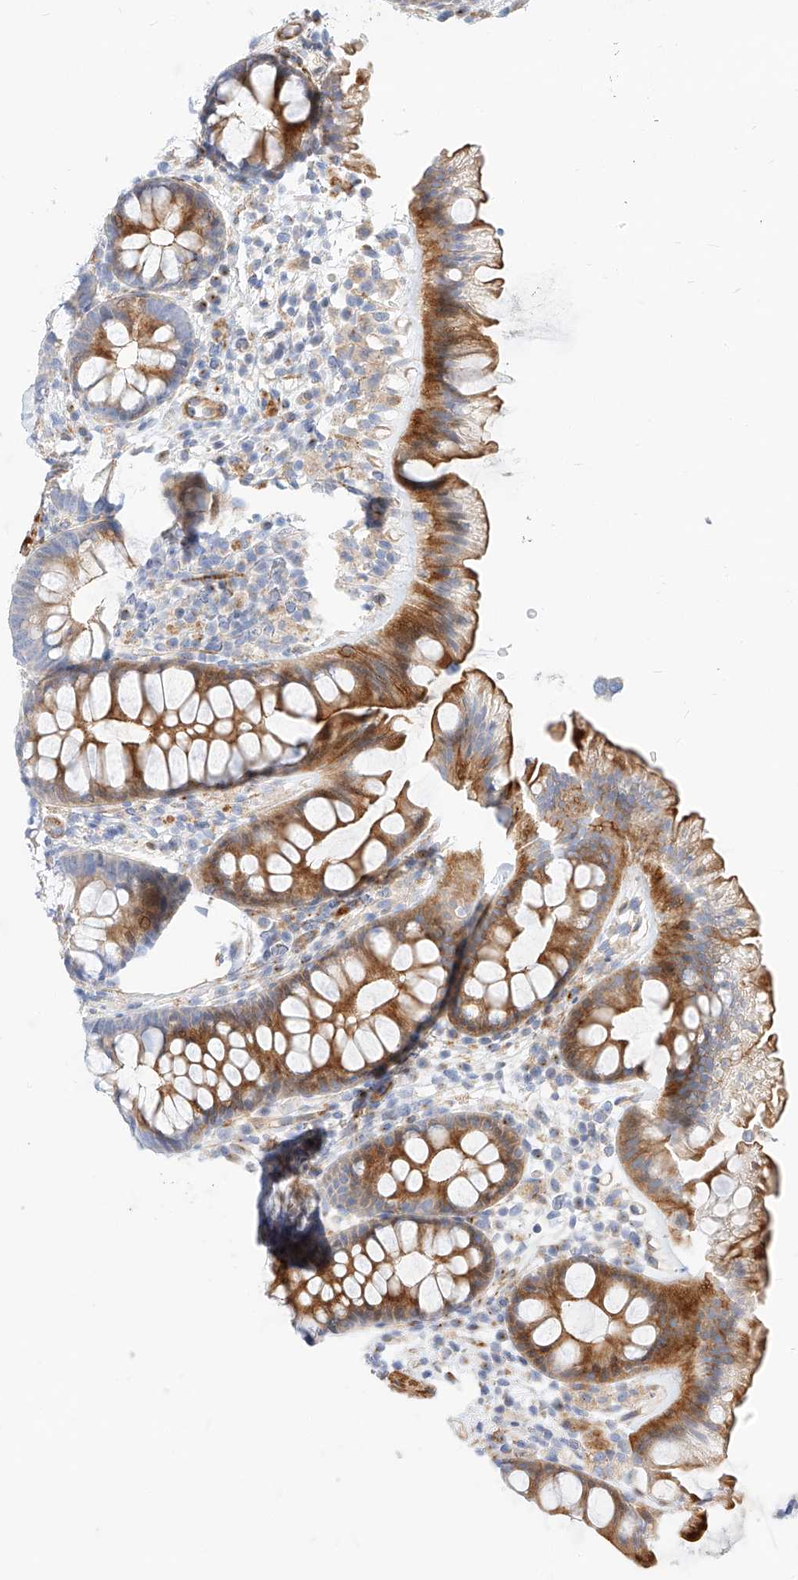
{"staining": {"intensity": "moderate", "quantity": ">75%", "location": "cytoplasmic/membranous"}, "tissue": "colon", "cell_type": "Endothelial cells", "image_type": "normal", "snomed": [{"axis": "morphology", "description": "Normal tissue, NOS"}, {"axis": "topography", "description": "Colon"}], "caption": "Endothelial cells exhibit moderate cytoplasmic/membranous staining in about >75% of cells in benign colon. (DAB IHC, brown staining for protein, blue staining for nuclei).", "gene": "KCNH5", "patient": {"sex": "female", "age": 62}}